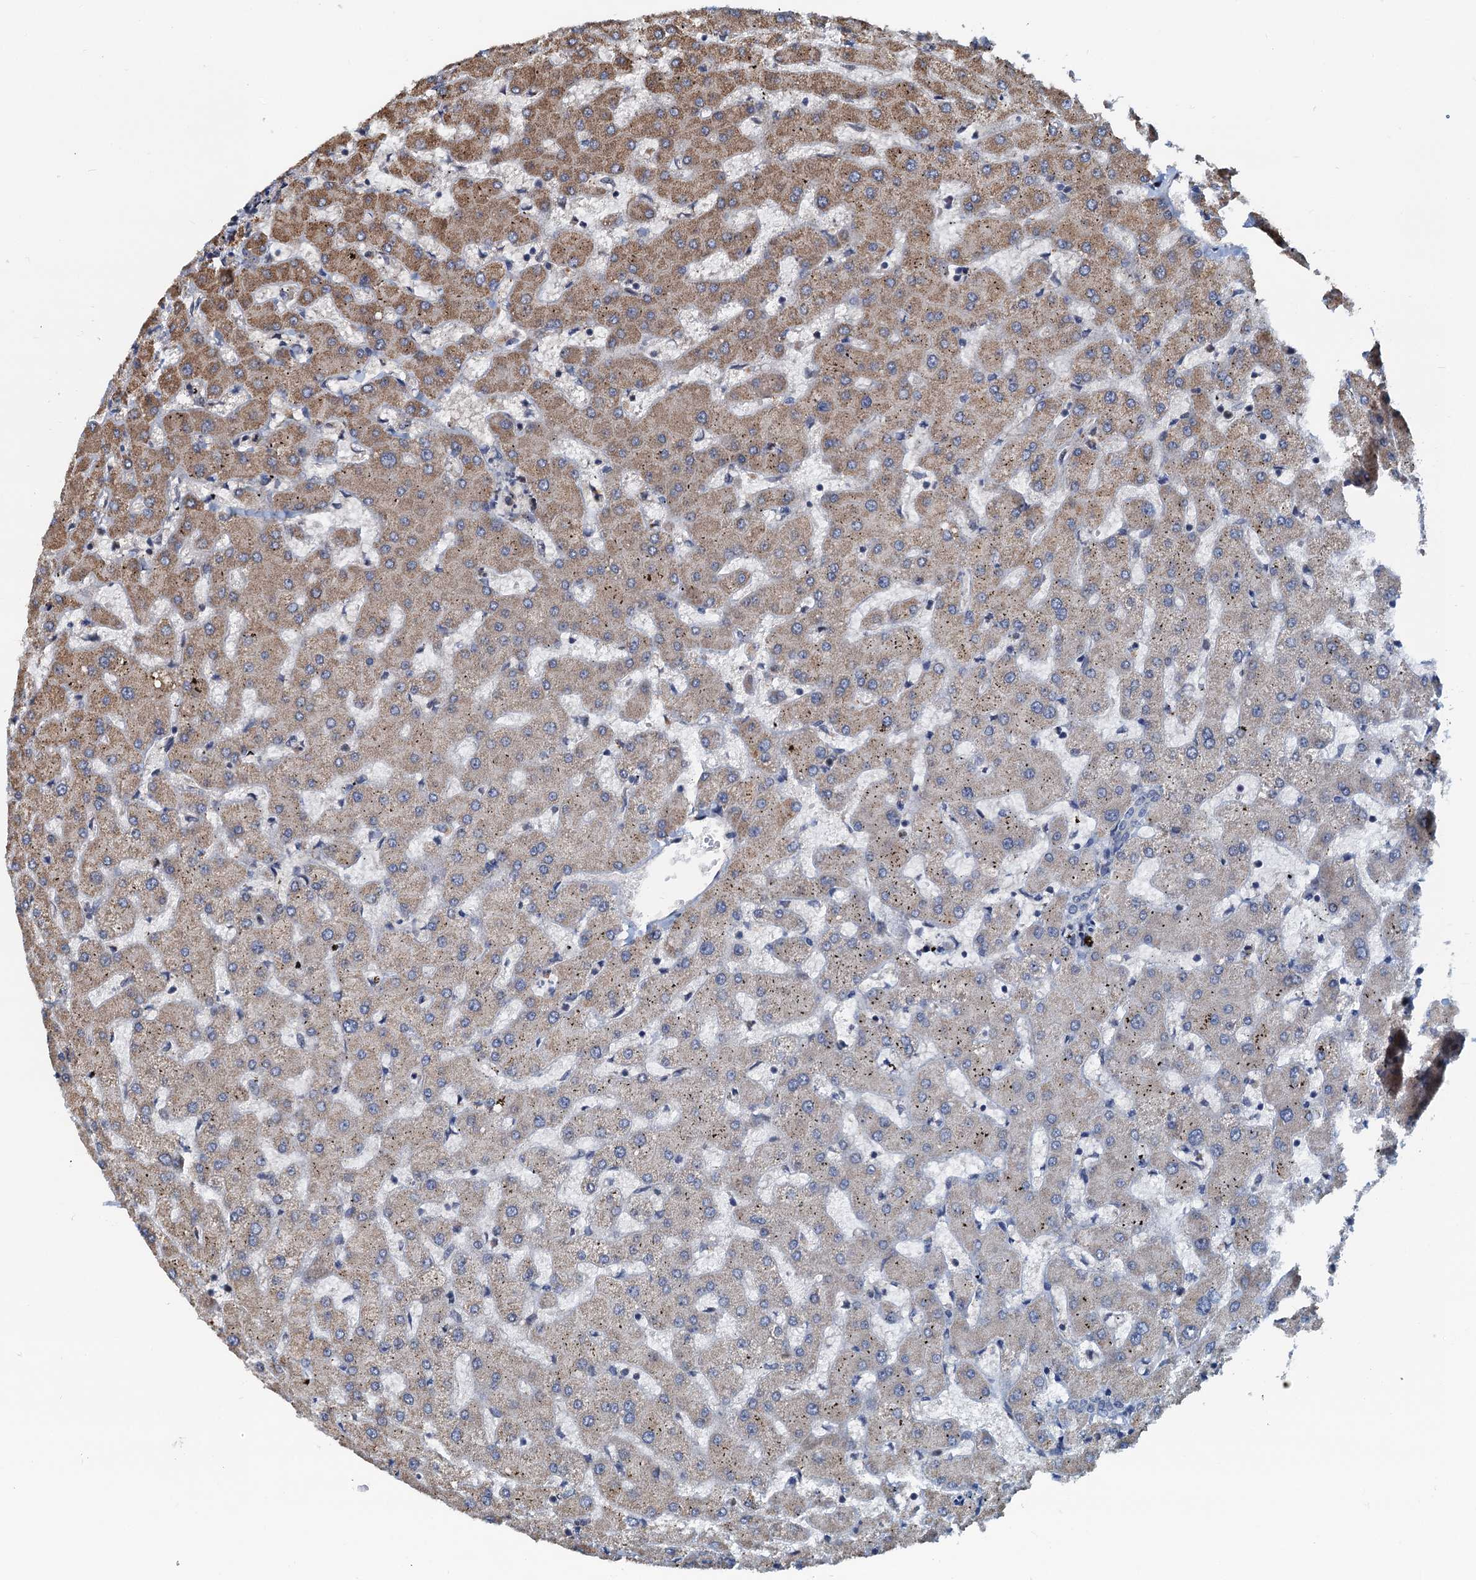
{"staining": {"intensity": "negative", "quantity": "none", "location": "none"}, "tissue": "liver", "cell_type": "Cholangiocytes", "image_type": "normal", "snomed": [{"axis": "morphology", "description": "Normal tissue, NOS"}, {"axis": "topography", "description": "Liver"}], "caption": "Immunohistochemistry (IHC) micrograph of normal liver: liver stained with DAB (3,3'-diaminobenzidine) displays no significant protein positivity in cholangiocytes. The staining is performed using DAB (3,3'-diaminobenzidine) brown chromogen with nuclei counter-stained in using hematoxylin.", "gene": "MCMBP", "patient": {"sex": "female", "age": 63}}